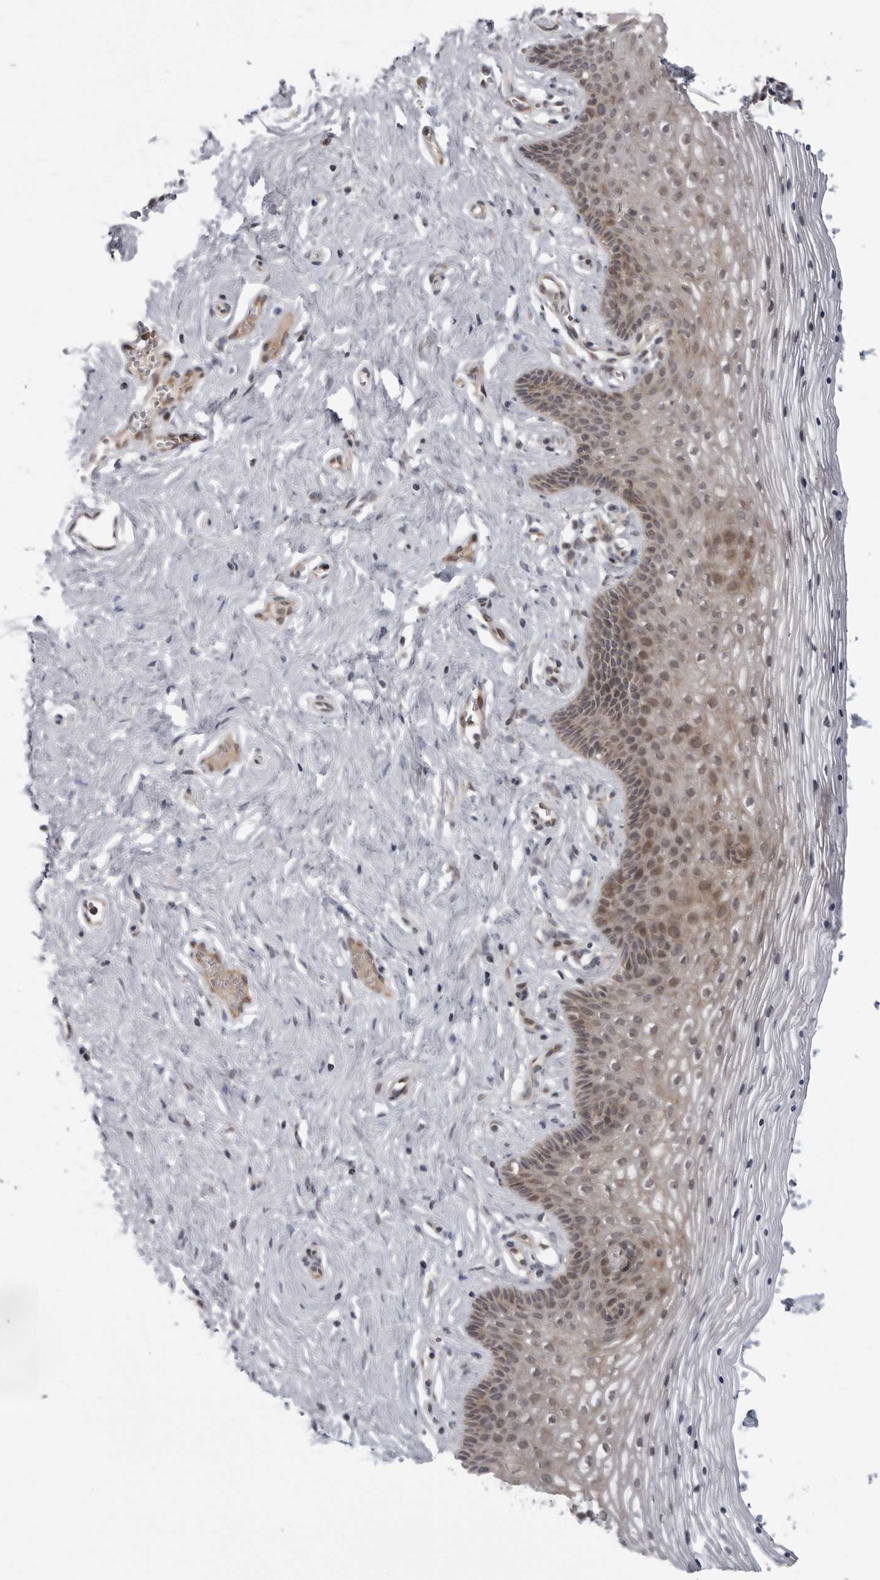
{"staining": {"intensity": "moderate", "quantity": "<25%", "location": "cytoplasmic/membranous,nuclear"}, "tissue": "vagina", "cell_type": "Squamous epithelial cells", "image_type": "normal", "snomed": [{"axis": "morphology", "description": "Normal tissue, NOS"}, {"axis": "topography", "description": "Vagina"}], "caption": "High-power microscopy captured an IHC photomicrograph of normal vagina, revealing moderate cytoplasmic/membranous,nuclear positivity in approximately <25% of squamous epithelial cells. Using DAB (3,3'-diaminobenzidine) (brown) and hematoxylin (blue) stains, captured at high magnification using brightfield microscopy.", "gene": "LRRC45", "patient": {"sex": "female", "age": 32}}